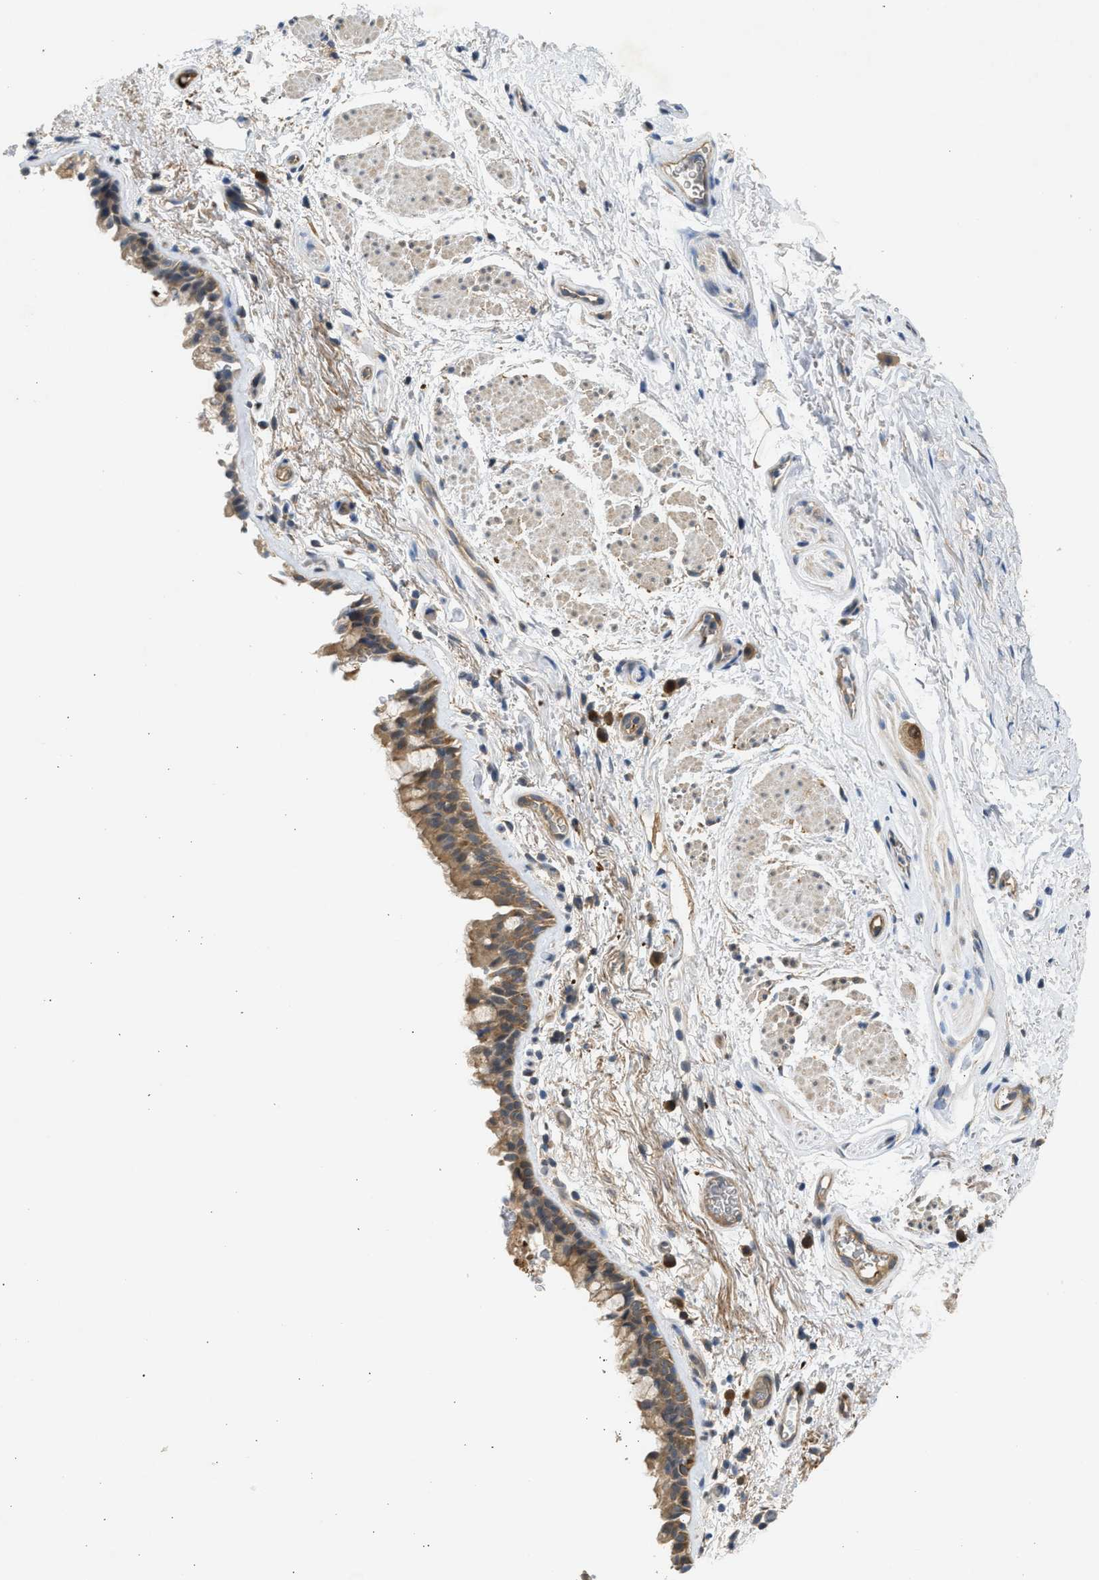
{"staining": {"intensity": "moderate", "quantity": ">75%", "location": "cytoplasmic/membranous"}, "tissue": "bronchus", "cell_type": "Respiratory epithelial cells", "image_type": "normal", "snomed": [{"axis": "morphology", "description": "Normal tissue, NOS"}, {"axis": "topography", "description": "Cartilage tissue"}, {"axis": "topography", "description": "Bronchus"}], "caption": "The histopathology image reveals staining of benign bronchus, revealing moderate cytoplasmic/membranous protein staining (brown color) within respiratory epithelial cells.", "gene": "MAPK7", "patient": {"sex": "female", "age": 53}}